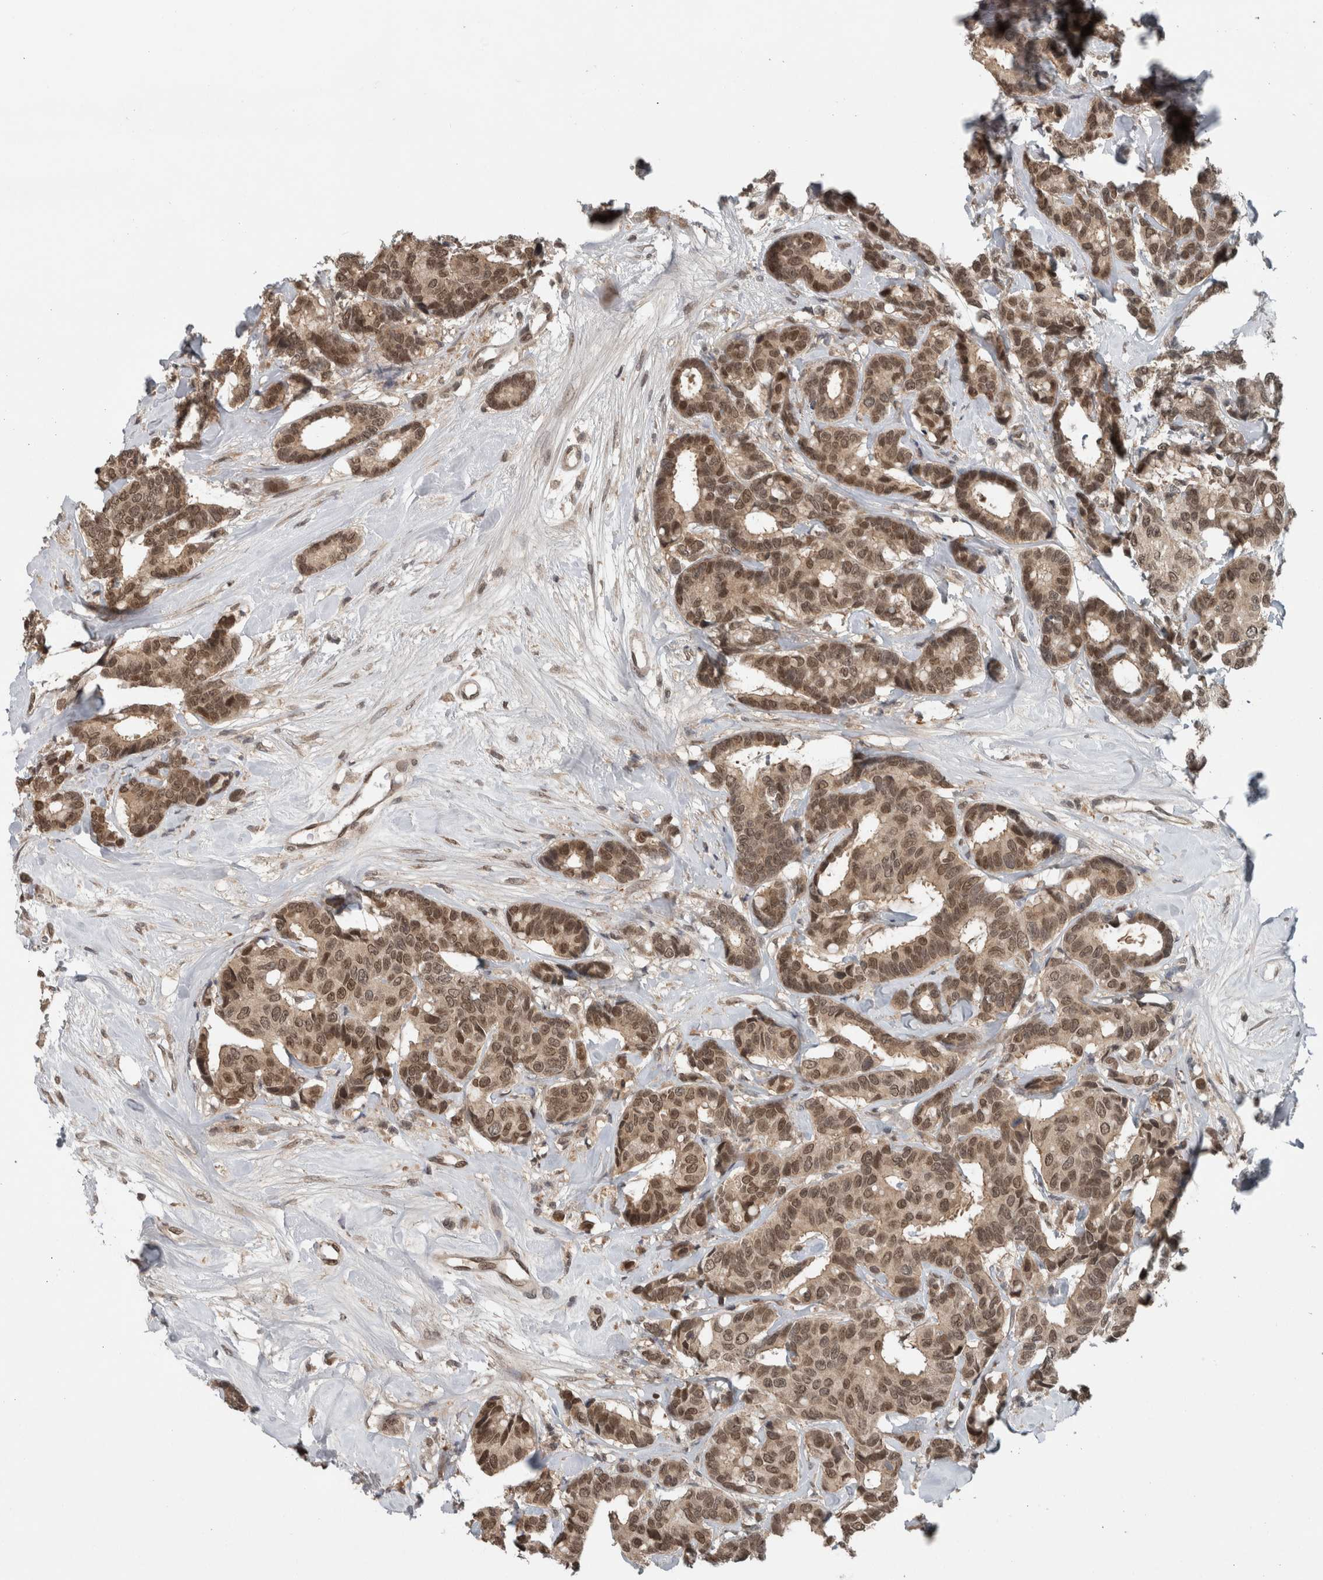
{"staining": {"intensity": "moderate", "quantity": ">75%", "location": "cytoplasmic/membranous,nuclear"}, "tissue": "breast cancer", "cell_type": "Tumor cells", "image_type": "cancer", "snomed": [{"axis": "morphology", "description": "Duct carcinoma"}, {"axis": "topography", "description": "Breast"}], "caption": "Brown immunohistochemical staining in intraductal carcinoma (breast) demonstrates moderate cytoplasmic/membranous and nuclear positivity in approximately >75% of tumor cells. The protein is stained brown, and the nuclei are stained in blue (DAB (3,3'-diaminobenzidine) IHC with brightfield microscopy, high magnification).", "gene": "SPAG7", "patient": {"sex": "female", "age": 87}}